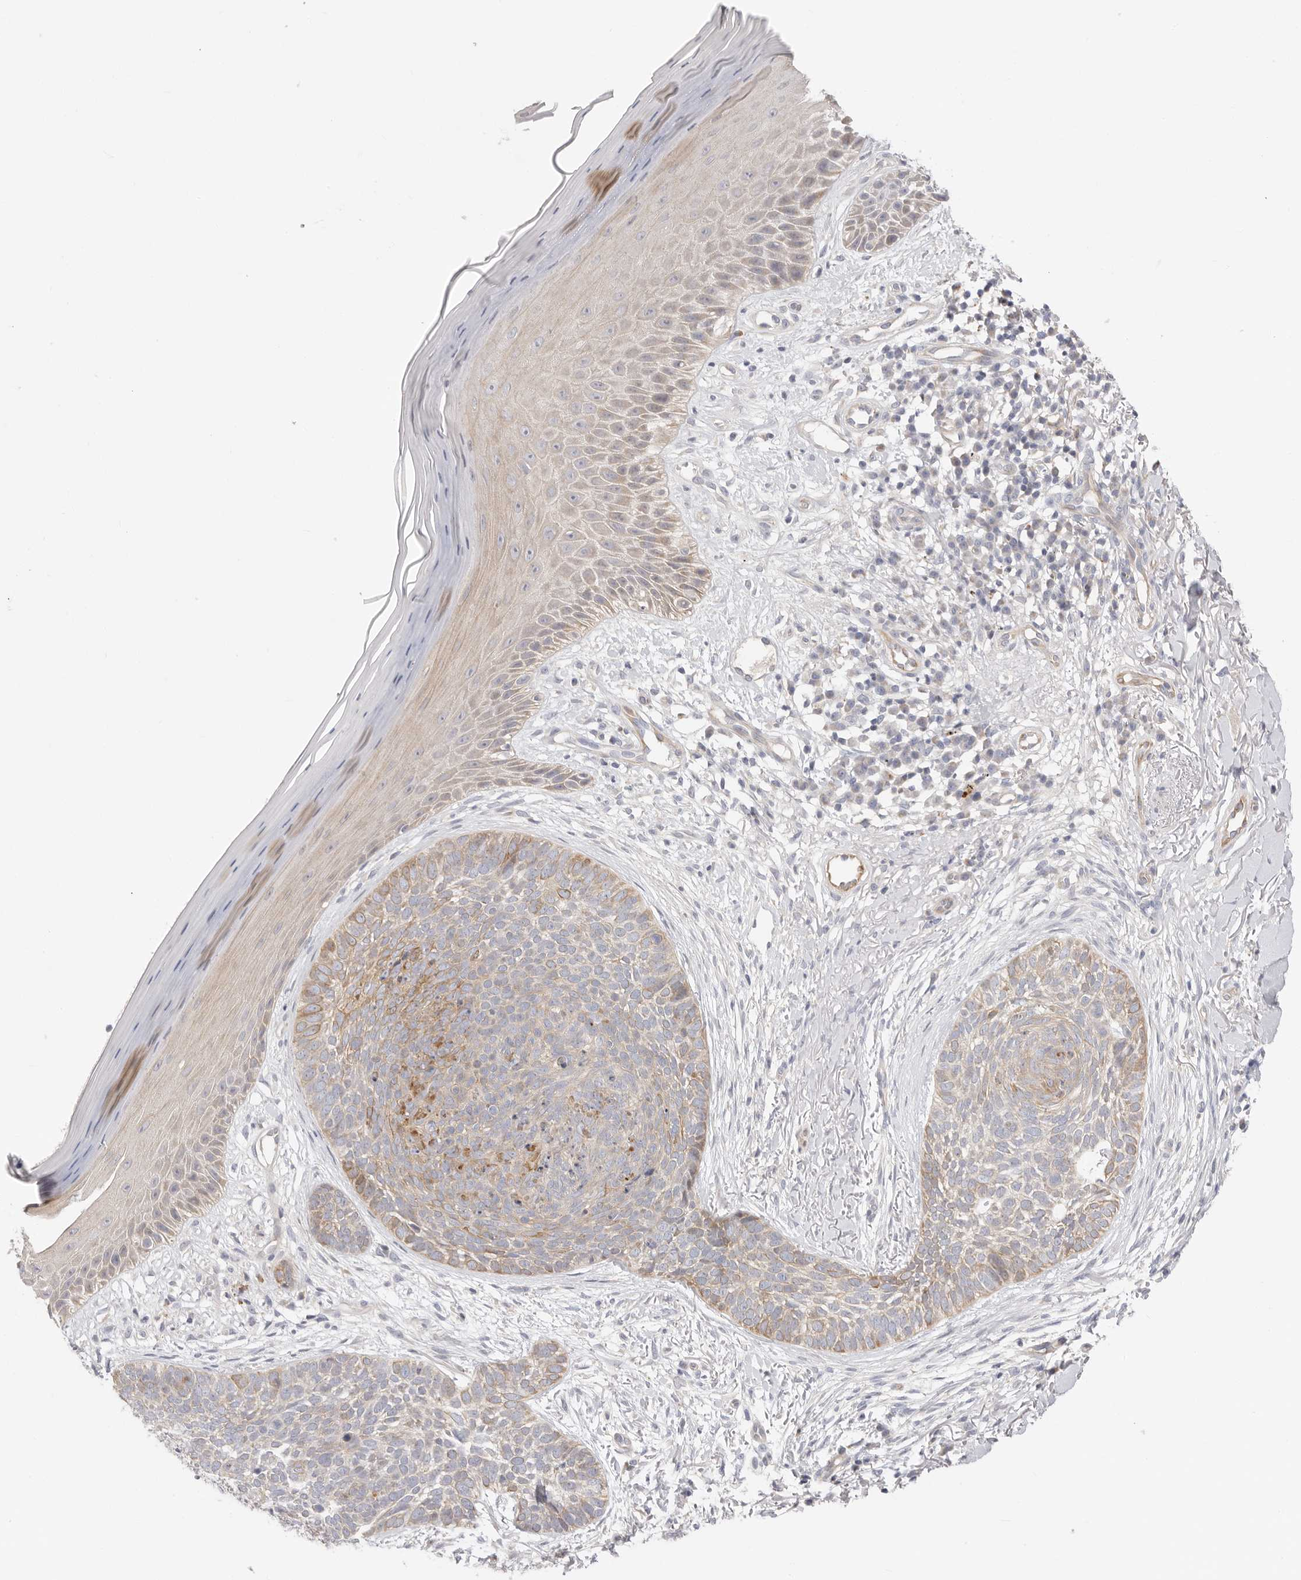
{"staining": {"intensity": "moderate", "quantity": "25%-75%", "location": "cytoplasmic/membranous"}, "tissue": "skin cancer", "cell_type": "Tumor cells", "image_type": "cancer", "snomed": [{"axis": "morphology", "description": "Normal tissue, NOS"}, {"axis": "morphology", "description": "Basal cell carcinoma"}, {"axis": "topography", "description": "Skin"}], "caption": "An immunohistochemistry micrograph of neoplastic tissue is shown. Protein staining in brown shows moderate cytoplasmic/membranous positivity in basal cell carcinoma (skin) within tumor cells.", "gene": "USH1C", "patient": {"sex": "male", "age": 67}}